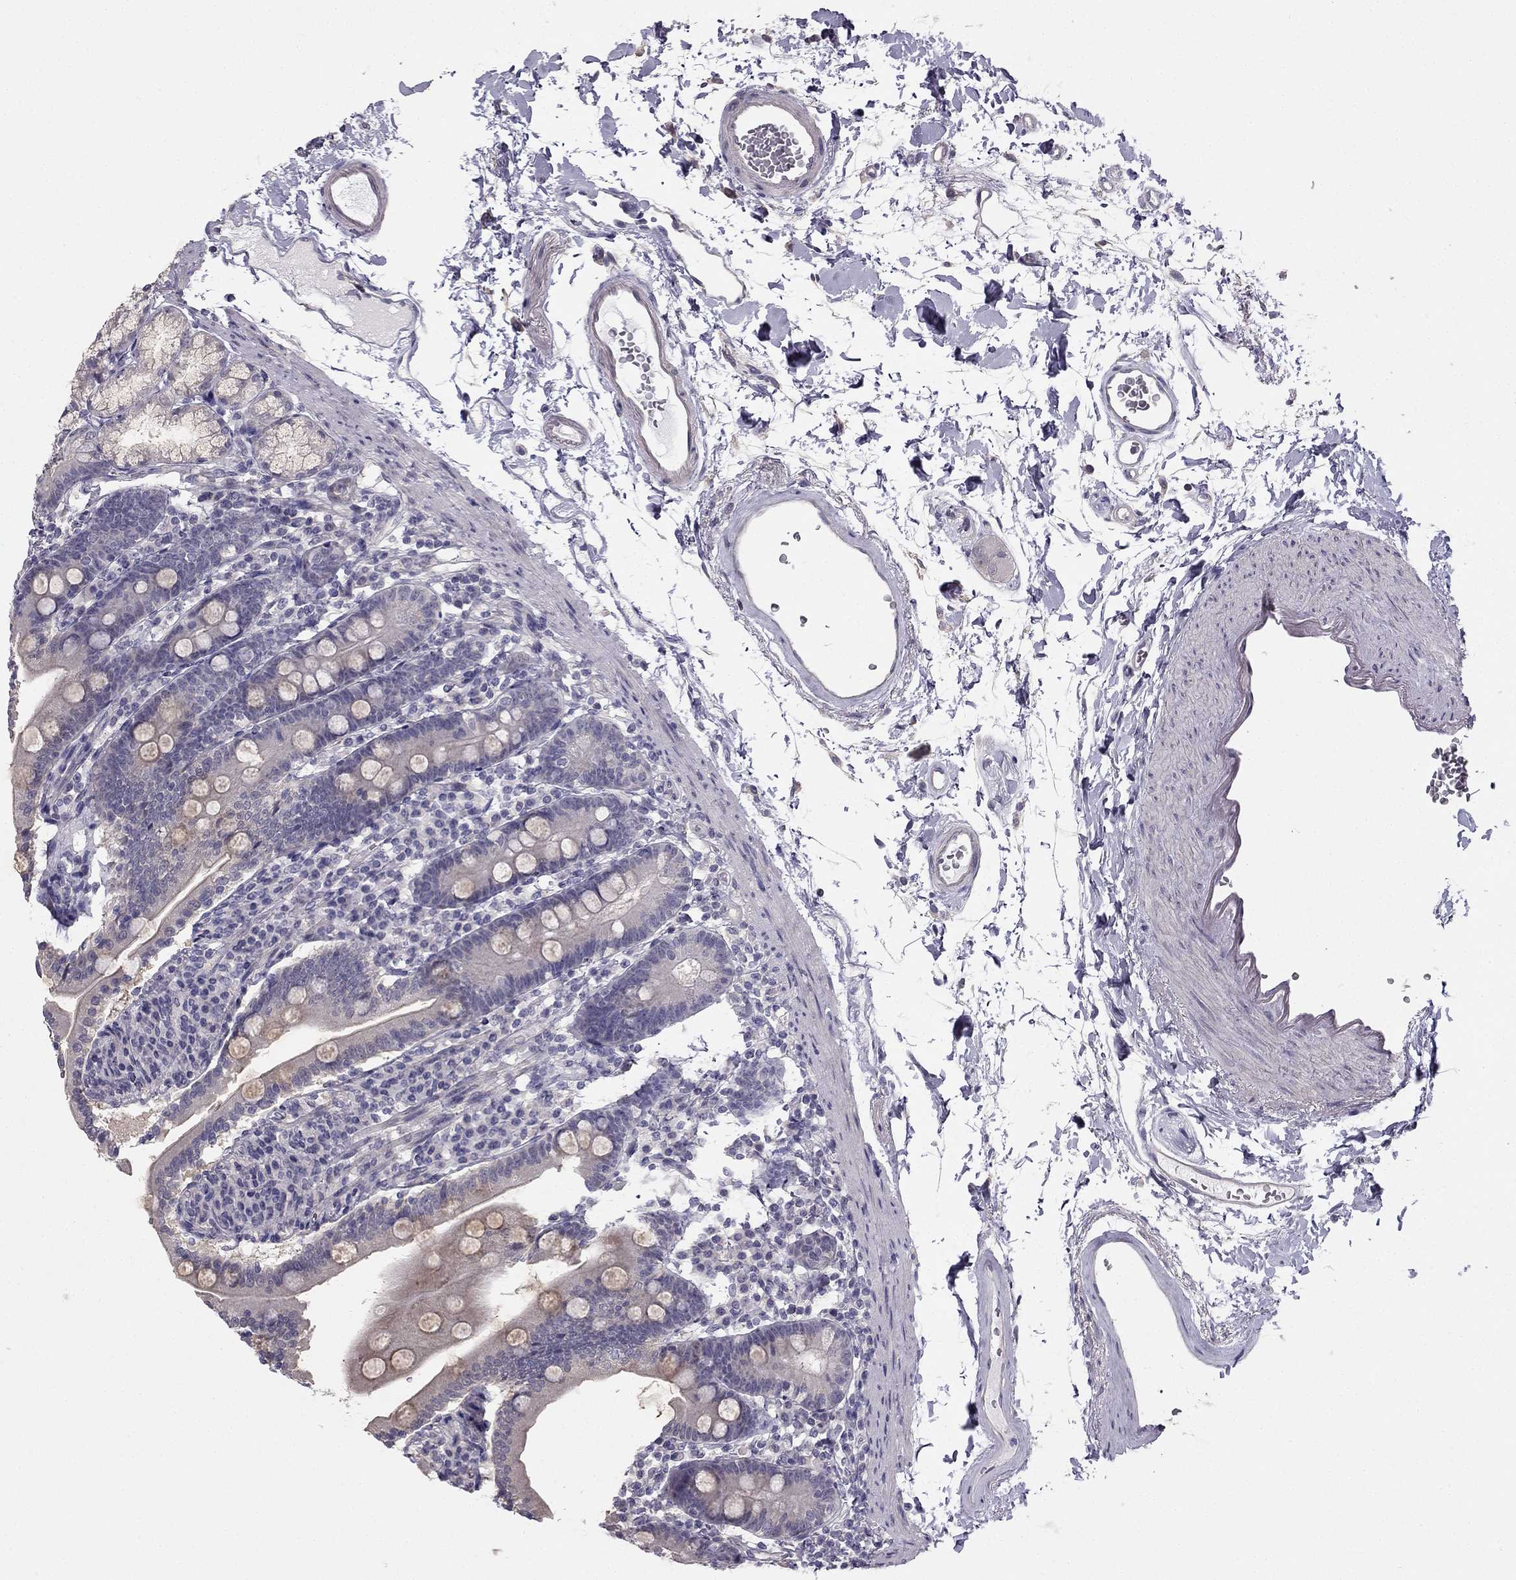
{"staining": {"intensity": "negative", "quantity": "none", "location": "none"}, "tissue": "duodenum", "cell_type": "Glandular cells", "image_type": "normal", "snomed": [{"axis": "morphology", "description": "Normal tissue, NOS"}, {"axis": "topography", "description": "Duodenum"}], "caption": "DAB (3,3'-diaminobenzidine) immunohistochemical staining of unremarkable duodenum displays no significant expression in glandular cells. (IHC, brightfield microscopy, high magnification).", "gene": "HSFX1", "patient": {"sex": "female", "age": 67}}